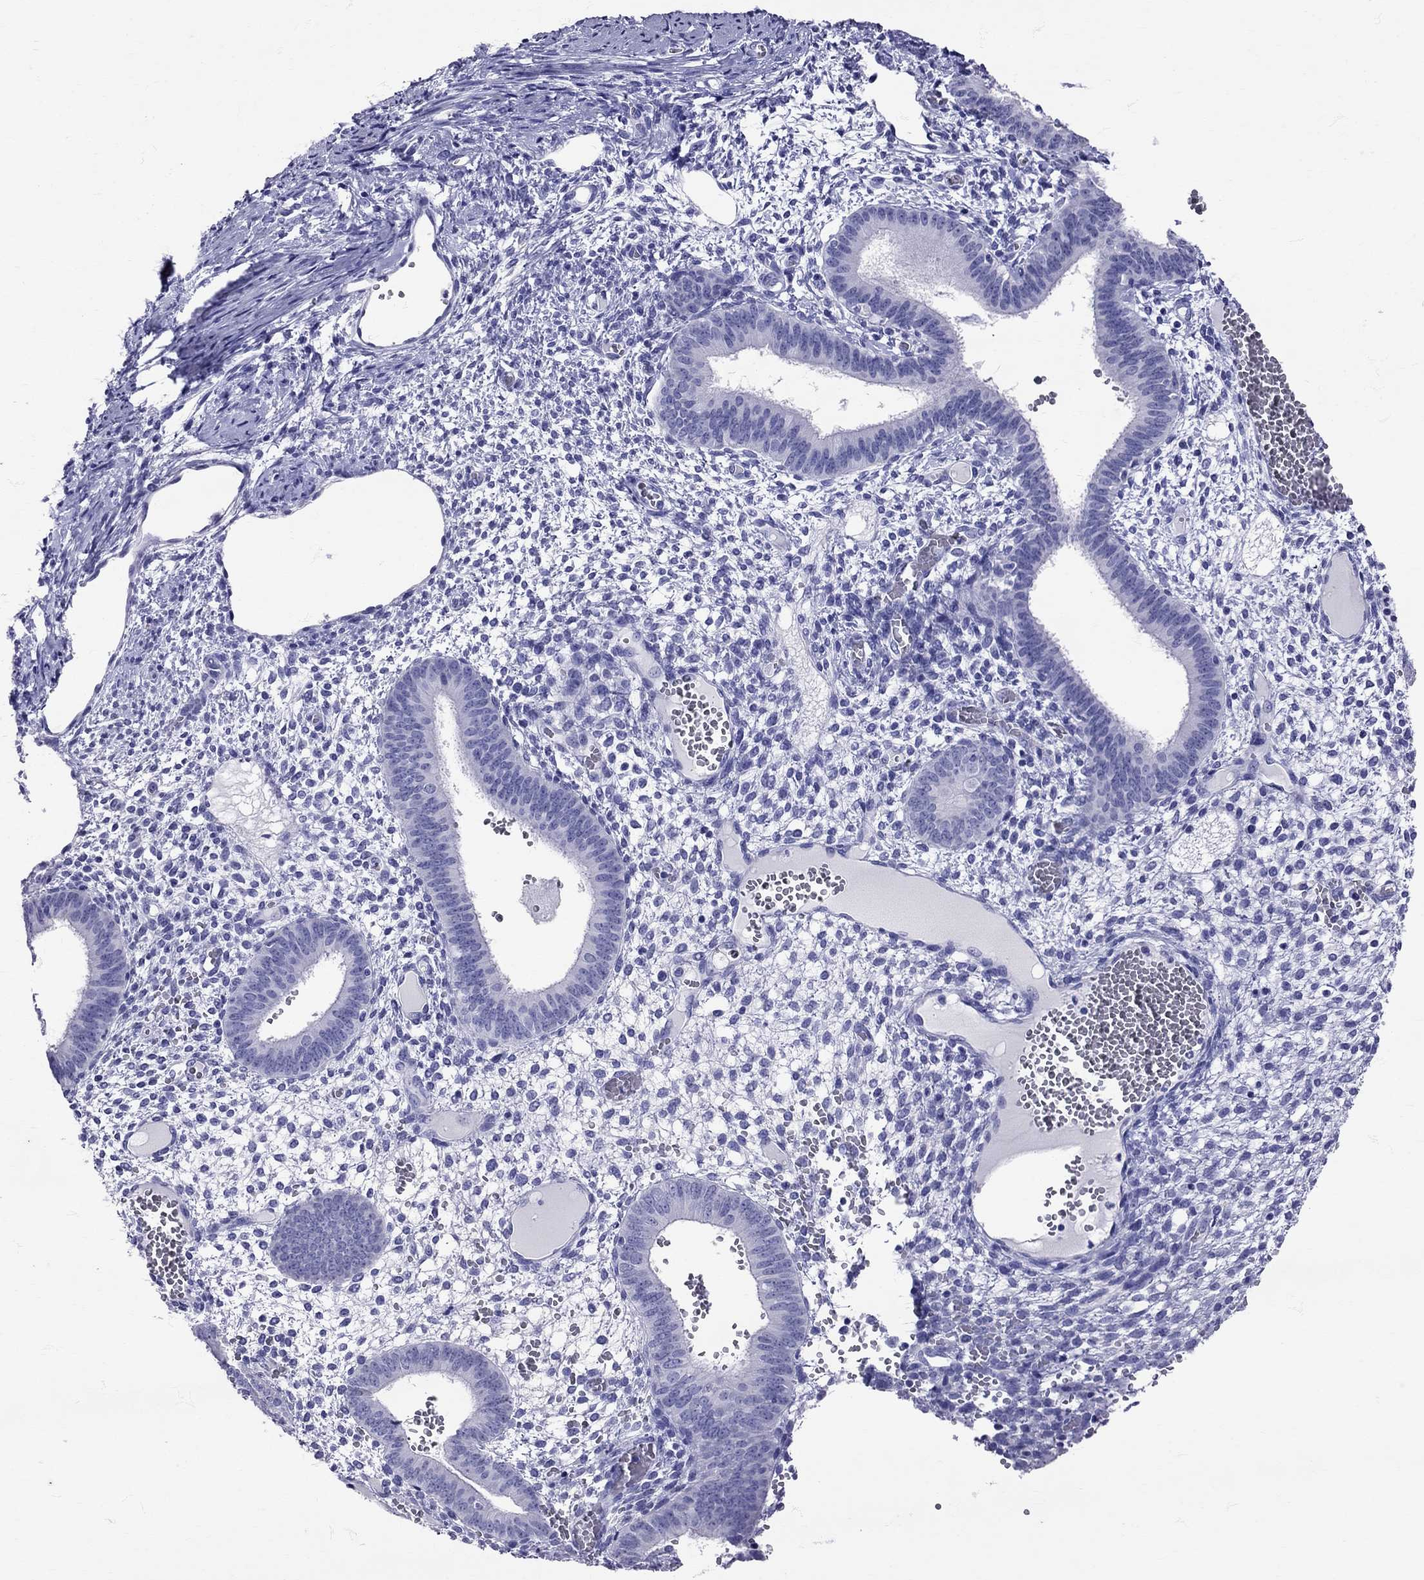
{"staining": {"intensity": "negative", "quantity": "none", "location": "none"}, "tissue": "endometrium", "cell_type": "Cells in endometrial stroma", "image_type": "normal", "snomed": [{"axis": "morphology", "description": "Normal tissue, NOS"}, {"axis": "topography", "description": "Endometrium"}], "caption": "Cells in endometrial stroma show no significant protein staining in normal endometrium.", "gene": "AVP", "patient": {"sex": "female", "age": 42}}